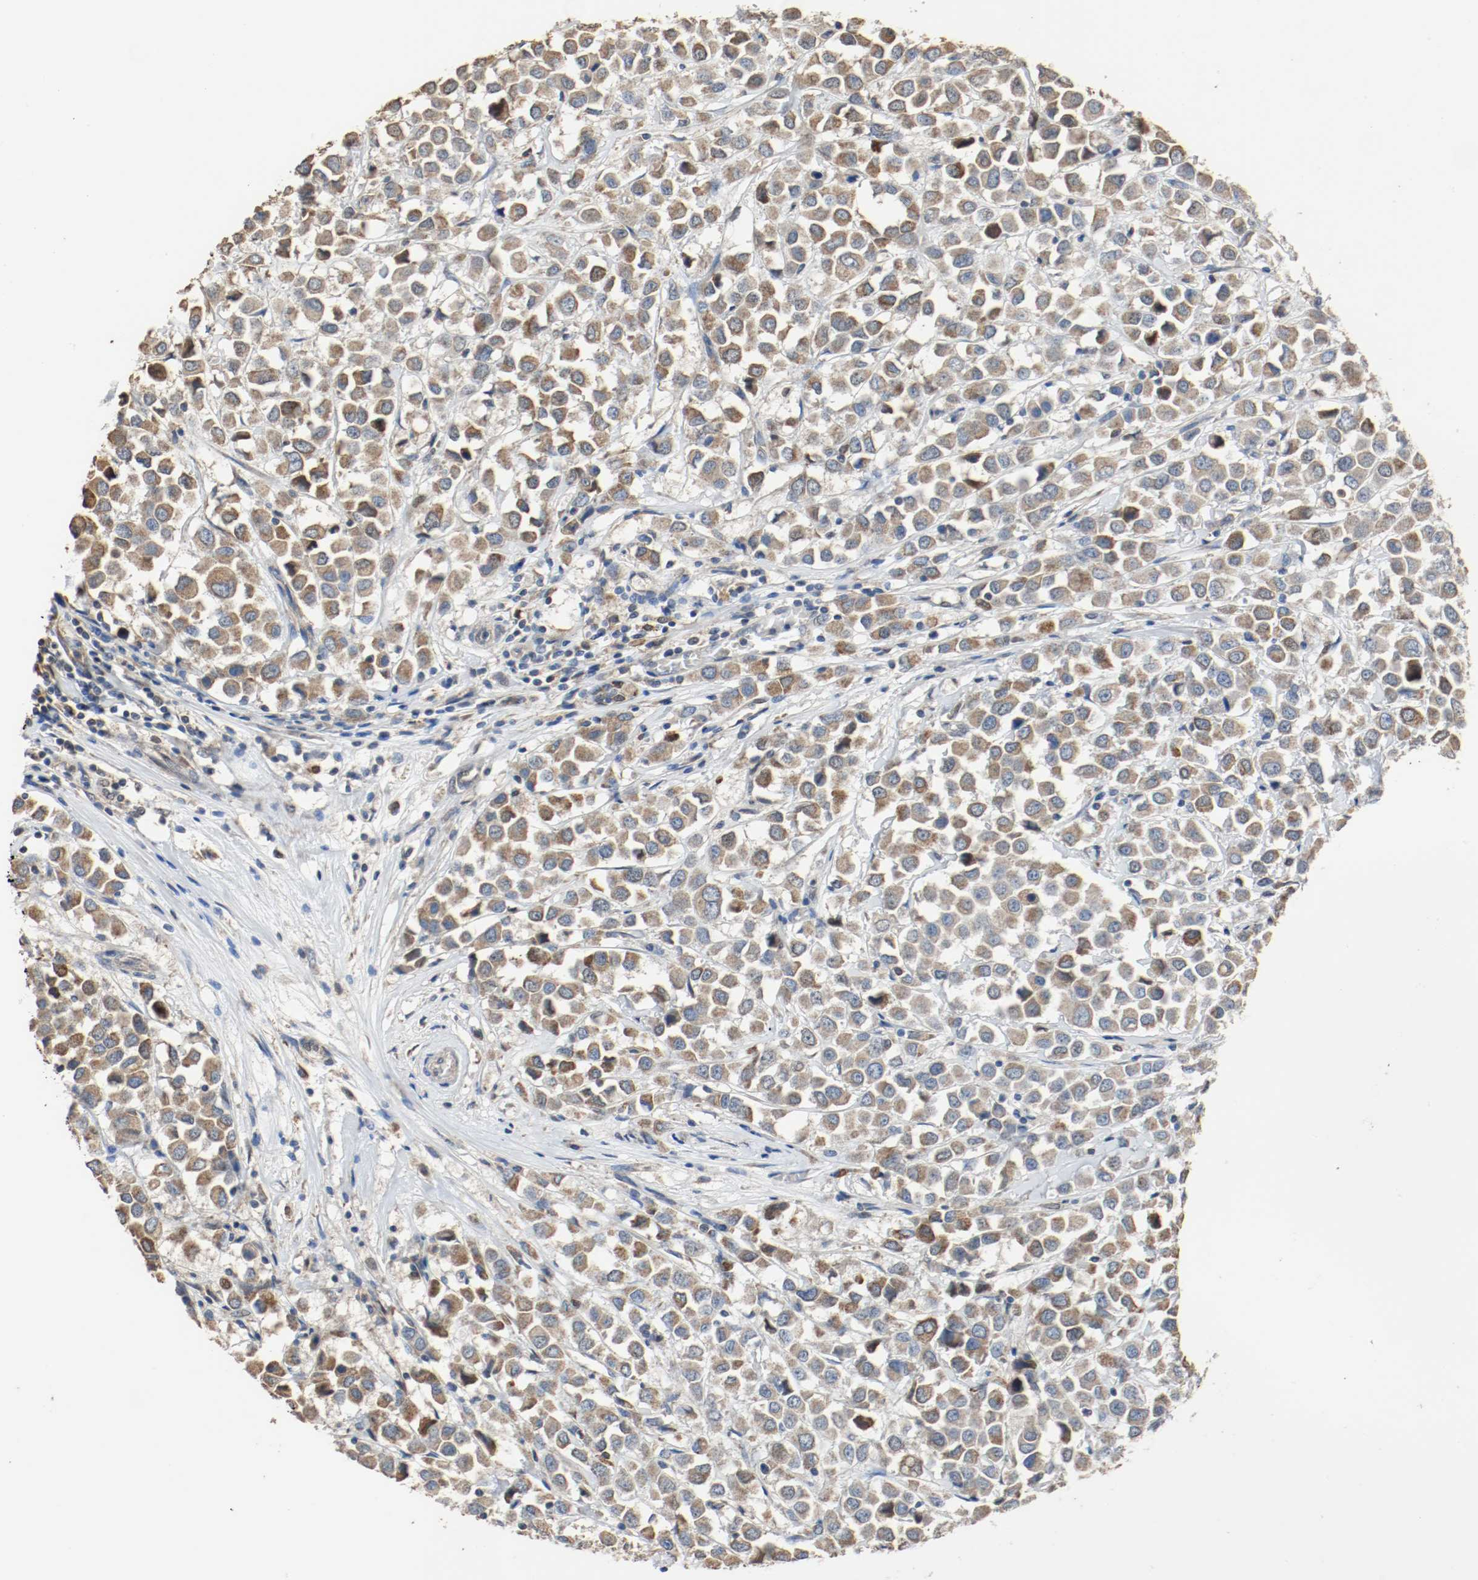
{"staining": {"intensity": "strong", "quantity": ">75%", "location": "cytoplasmic/membranous"}, "tissue": "breast cancer", "cell_type": "Tumor cells", "image_type": "cancer", "snomed": [{"axis": "morphology", "description": "Duct carcinoma"}, {"axis": "topography", "description": "Breast"}], "caption": "Immunohistochemical staining of human breast infiltrating ductal carcinoma shows high levels of strong cytoplasmic/membranous protein staining in approximately >75% of tumor cells.", "gene": "ALDH4A1", "patient": {"sex": "female", "age": 61}}